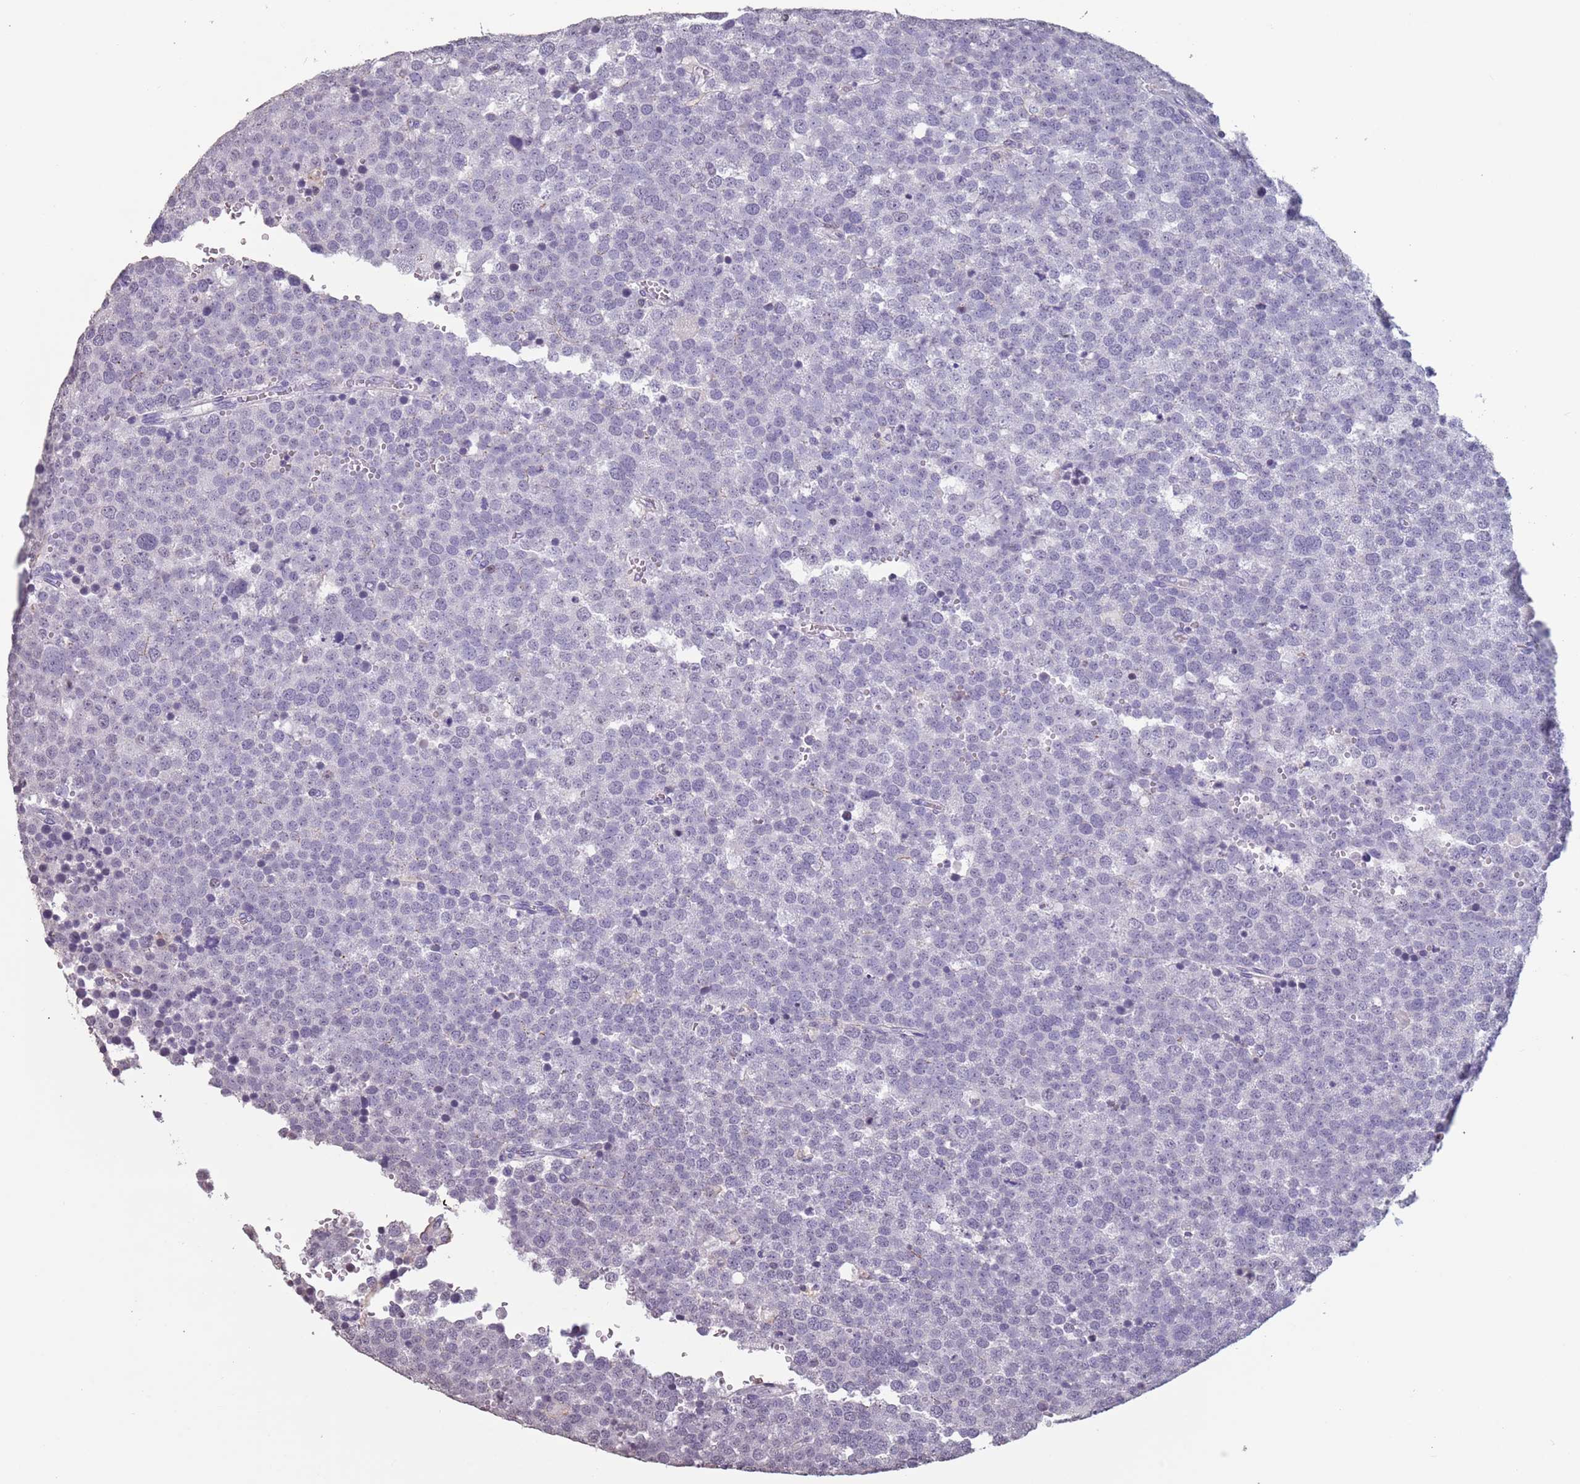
{"staining": {"intensity": "negative", "quantity": "none", "location": "none"}, "tissue": "testis cancer", "cell_type": "Tumor cells", "image_type": "cancer", "snomed": [{"axis": "morphology", "description": "Seminoma, NOS"}, {"axis": "topography", "description": "Testis"}], "caption": "This is an immunohistochemistry (IHC) histopathology image of human testis seminoma. There is no staining in tumor cells.", "gene": "SUN5", "patient": {"sex": "male", "age": 71}}